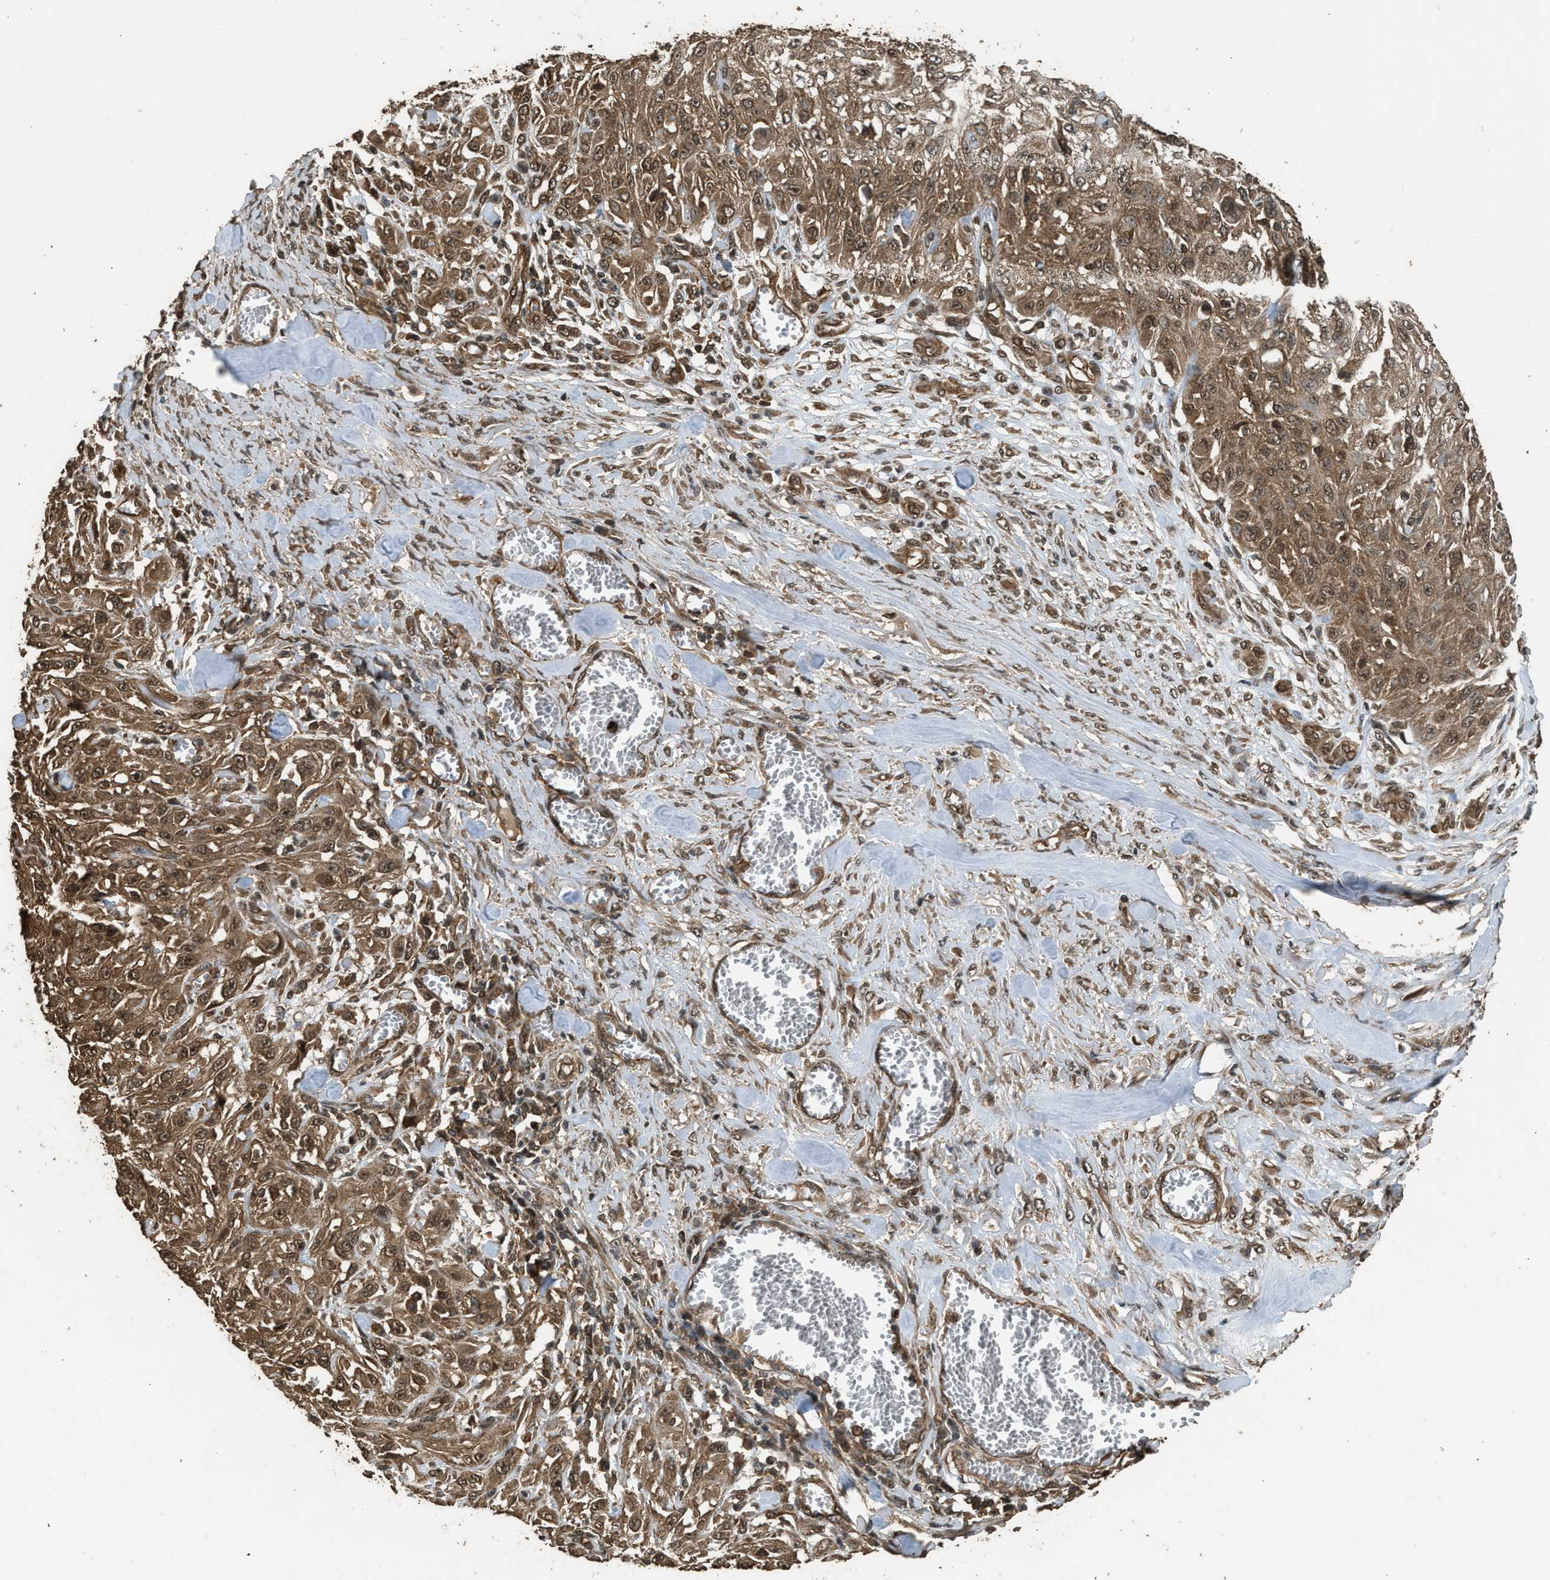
{"staining": {"intensity": "moderate", "quantity": ">75%", "location": "cytoplasmic/membranous,nuclear"}, "tissue": "skin cancer", "cell_type": "Tumor cells", "image_type": "cancer", "snomed": [{"axis": "morphology", "description": "Squamous cell carcinoma, NOS"}, {"axis": "morphology", "description": "Squamous cell carcinoma, metastatic, NOS"}, {"axis": "topography", "description": "Skin"}, {"axis": "topography", "description": "Lymph node"}], "caption": "IHC staining of squamous cell carcinoma (skin), which displays medium levels of moderate cytoplasmic/membranous and nuclear positivity in approximately >75% of tumor cells indicating moderate cytoplasmic/membranous and nuclear protein expression. The staining was performed using DAB (3,3'-diaminobenzidine) (brown) for protein detection and nuclei were counterstained in hematoxylin (blue).", "gene": "MYBL2", "patient": {"sex": "male", "age": 75}}